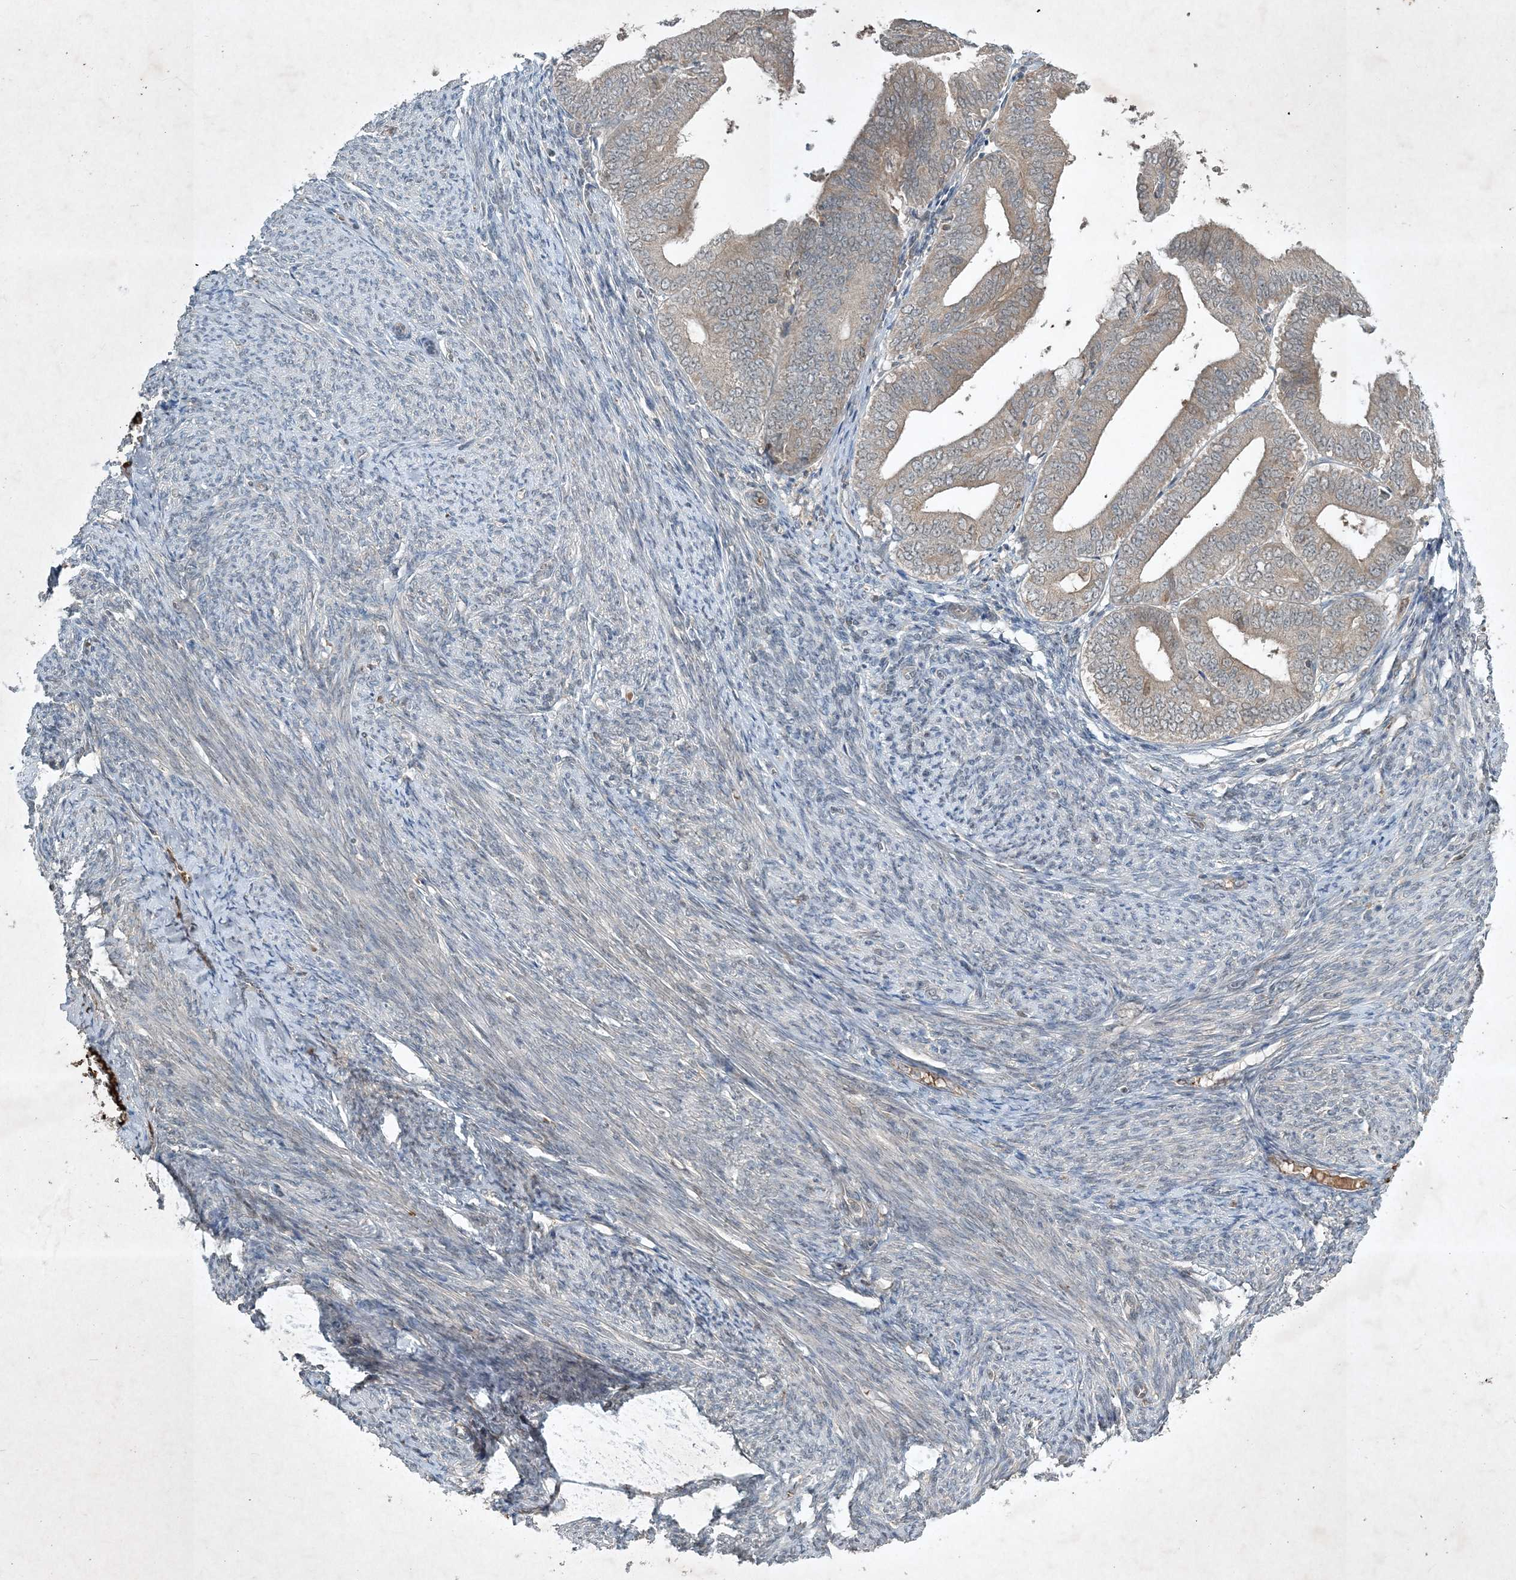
{"staining": {"intensity": "weak", "quantity": "25%-75%", "location": "cytoplasmic/membranous"}, "tissue": "endometrial cancer", "cell_type": "Tumor cells", "image_type": "cancer", "snomed": [{"axis": "morphology", "description": "Adenocarcinoma, NOS"}, {"axis": "topography", "description": "Endometrium"}], "caption": "A high-resolution photomicrograph shows immunohistochemistry (IHC) staining of endometrial cancer (adenocarcinoma), which shows weak cytoplasmic/membranous expression in about 25%-75% of tumor cells.", "gene": "TNFAIP6", "patient": {"sex": "female", "age": 63}}